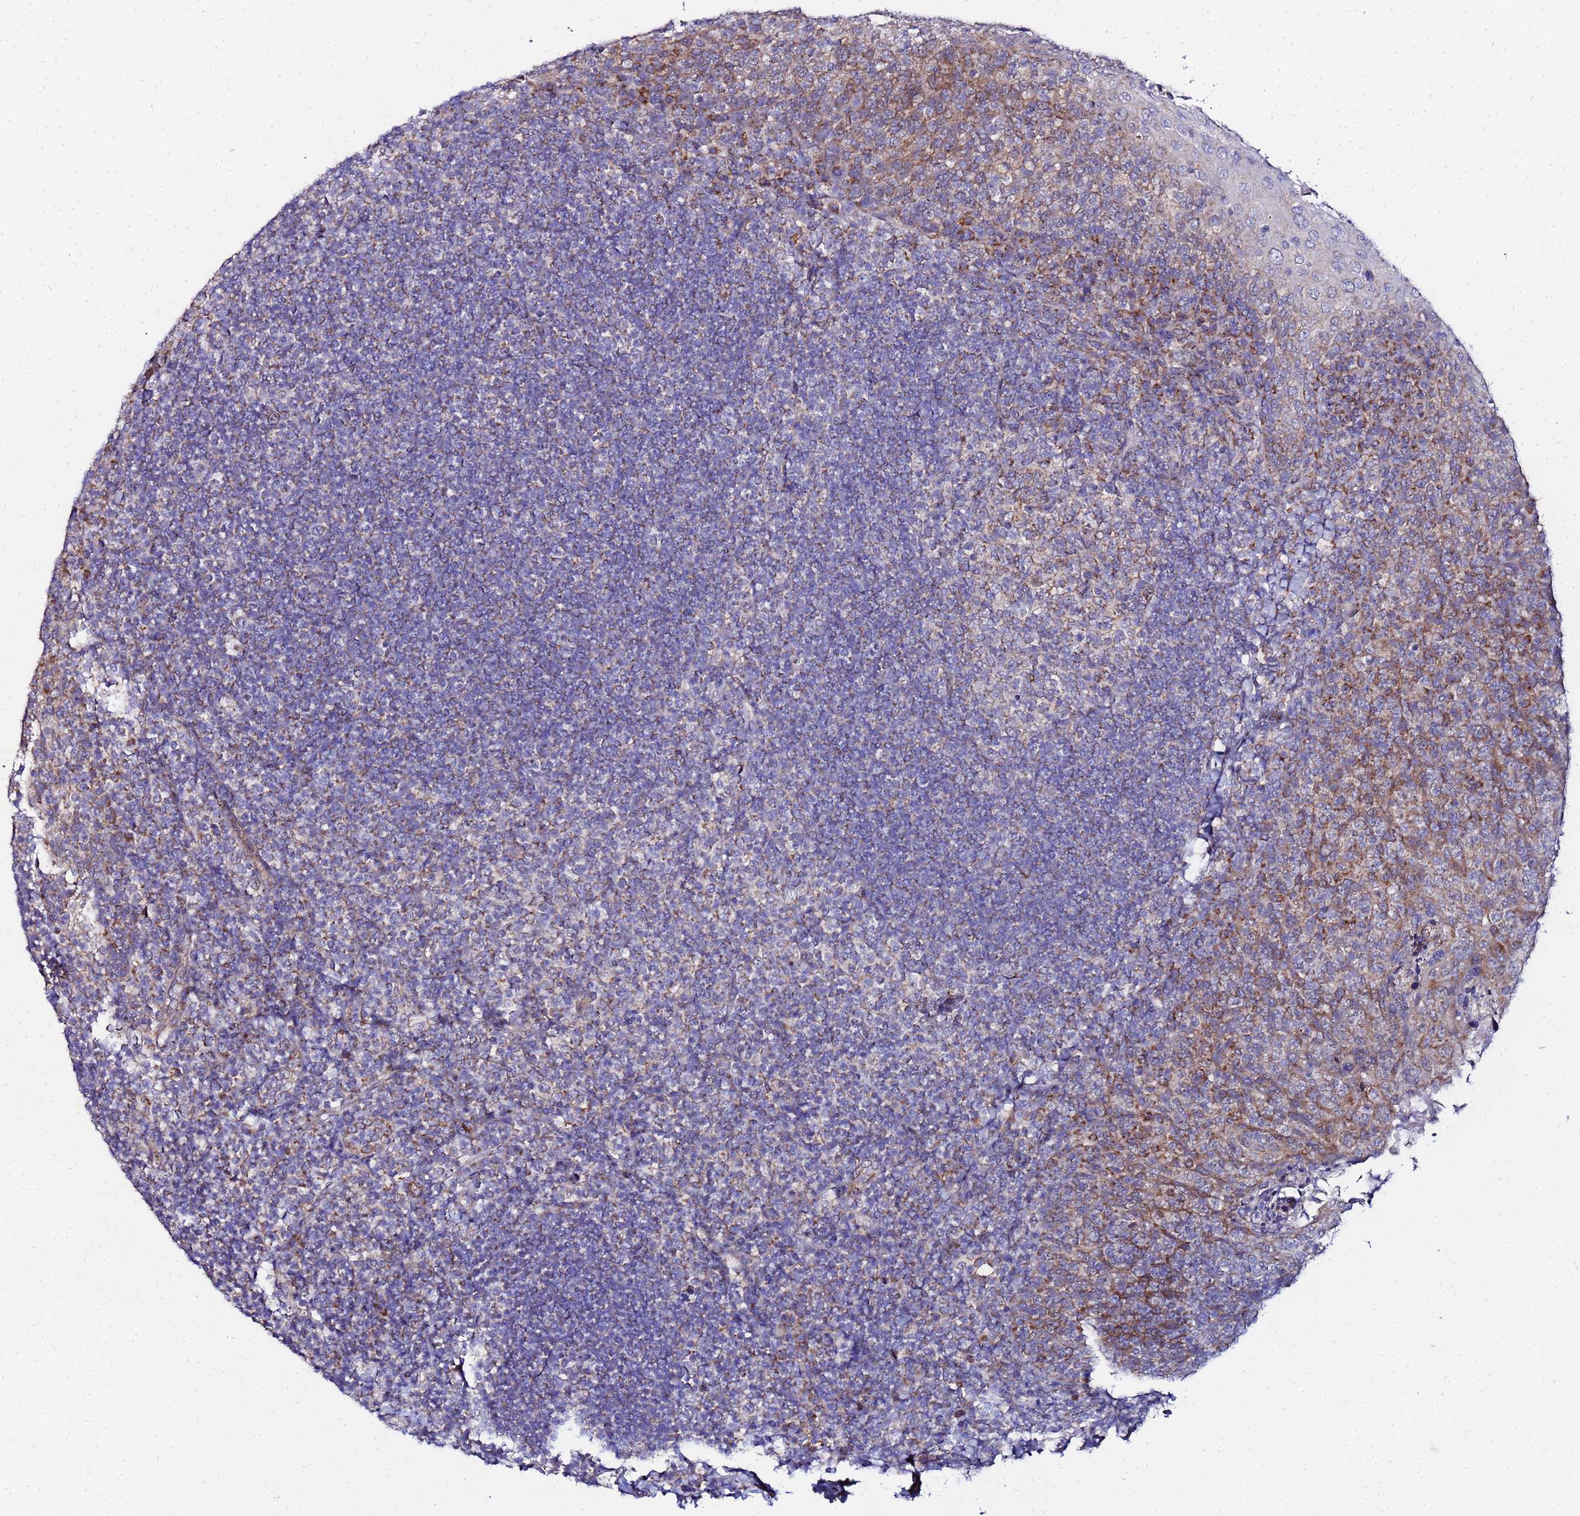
{"staining": {"intensity": "moderate", "quantity": "25%-75%", "location": "cytoplasmic/membranous"}, "tissue": "tonsil", "cell_type": "Germinal center cells", "image_type": "normal", "snomed": [{"axis": "morphology", "description": "Normal tissue, NOS"}, {"axis": "topography", "description": "Tonsil"}], "caption": "Immunohistochemical staining of benign tonsil demonstrates medium levels of moderate cytoplasmic/membranous expression in approximately 25%-75% of germinal center cells.", "gene": "FAHD2A", "patient": {"sex": "female", "age": 10}}